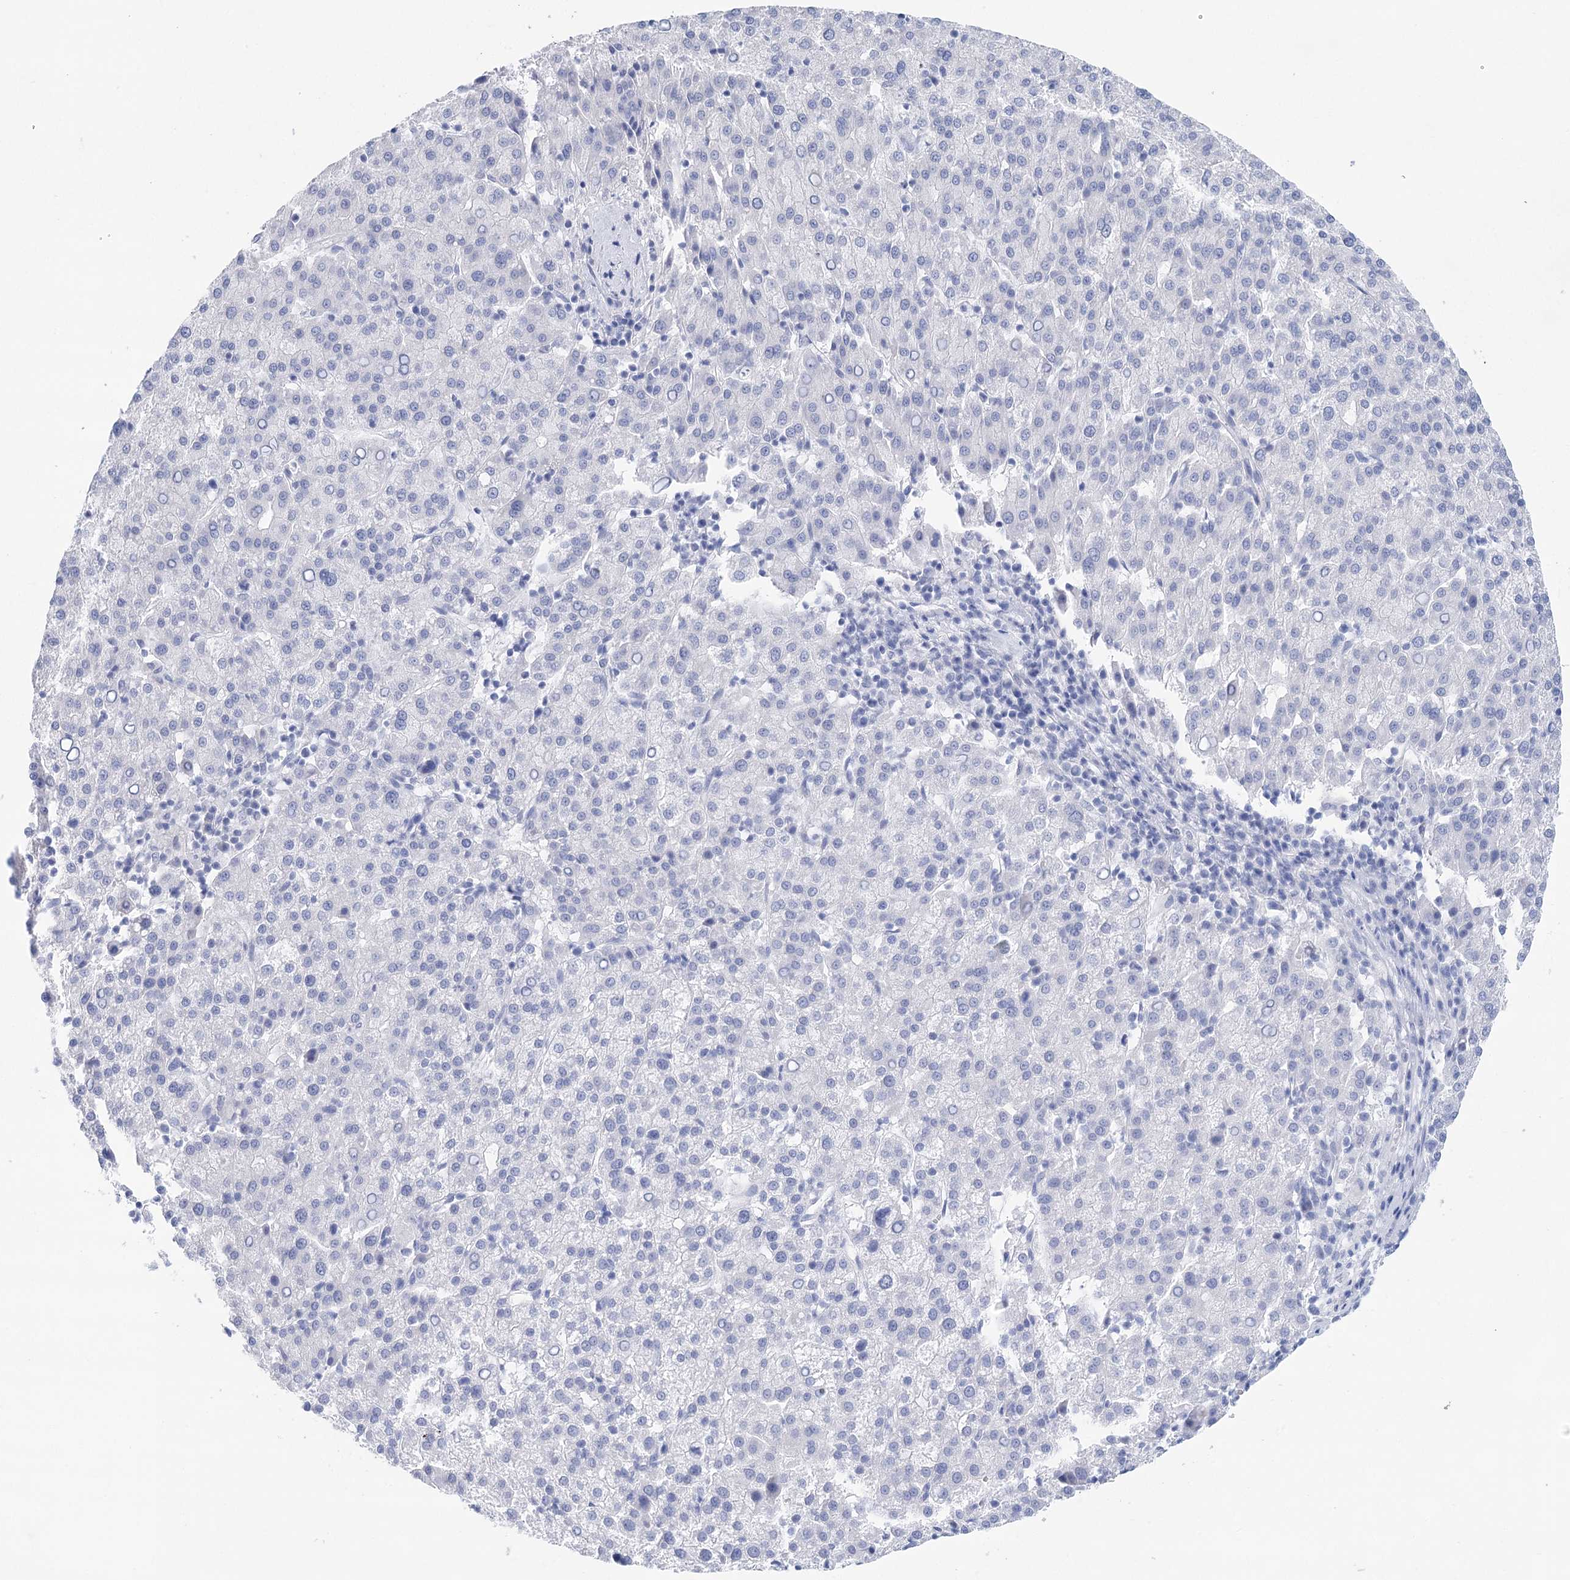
{"staining": {"intensity": "negative", "quantity": "none", "location": "none"}, "tissue": "liver cancer", "cell_type": "Tumor cells", "image_type": "cancer", "snomed": [{"axis": "morphology", "description": "Carcinoma, Hepatocellular, NOS"}, {"axis": "topography", "description": "Liver"}], "caption": "Immunohistochemistry micrograph of human liver cancer (hepatocellular carcinoma) stained for a protein (brown), which displays no expression in tumor cells.", "gene": "LALBA", "patient": {"sex": "female", "age": 58}}